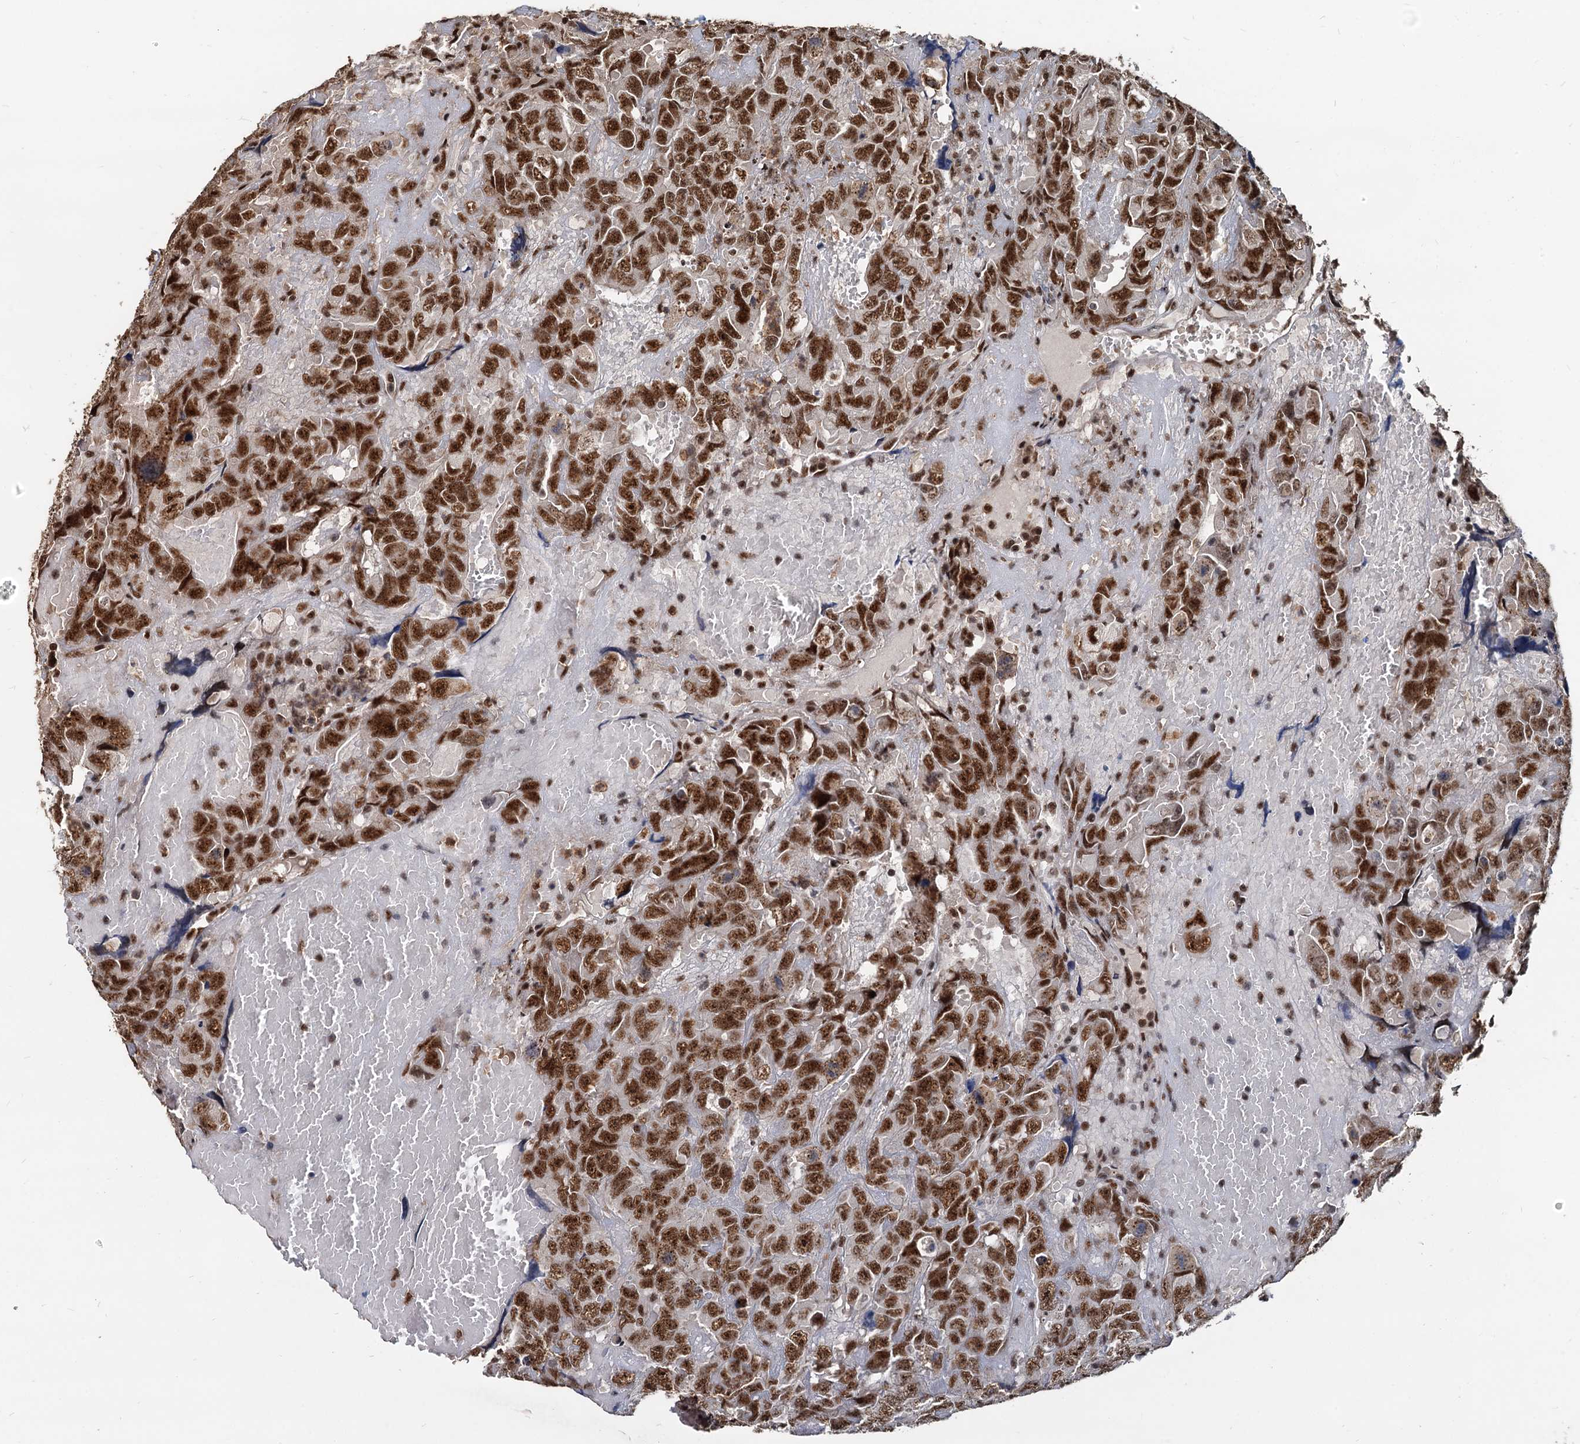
{"staining": {"intensity": "strong", "quantity": ">75%", "location": "nuclear"}, "tissue": "testis cancer", "cell_type": "Tumor cells", "image_type": "cancer", "snomed": [{"axis": "morphology", "description": "Carcinoma, Embryonal, NOS"}, {"axis": "topography", "description": "Testis"}], "caption": "This is an image of immunohistochemistry staining of embryonal carcinoma (testis), which shows strong positivity in the nuclear of tumor cells.", "gene": "RSRC2", "patient": {"sex": "male", "age": 45}}